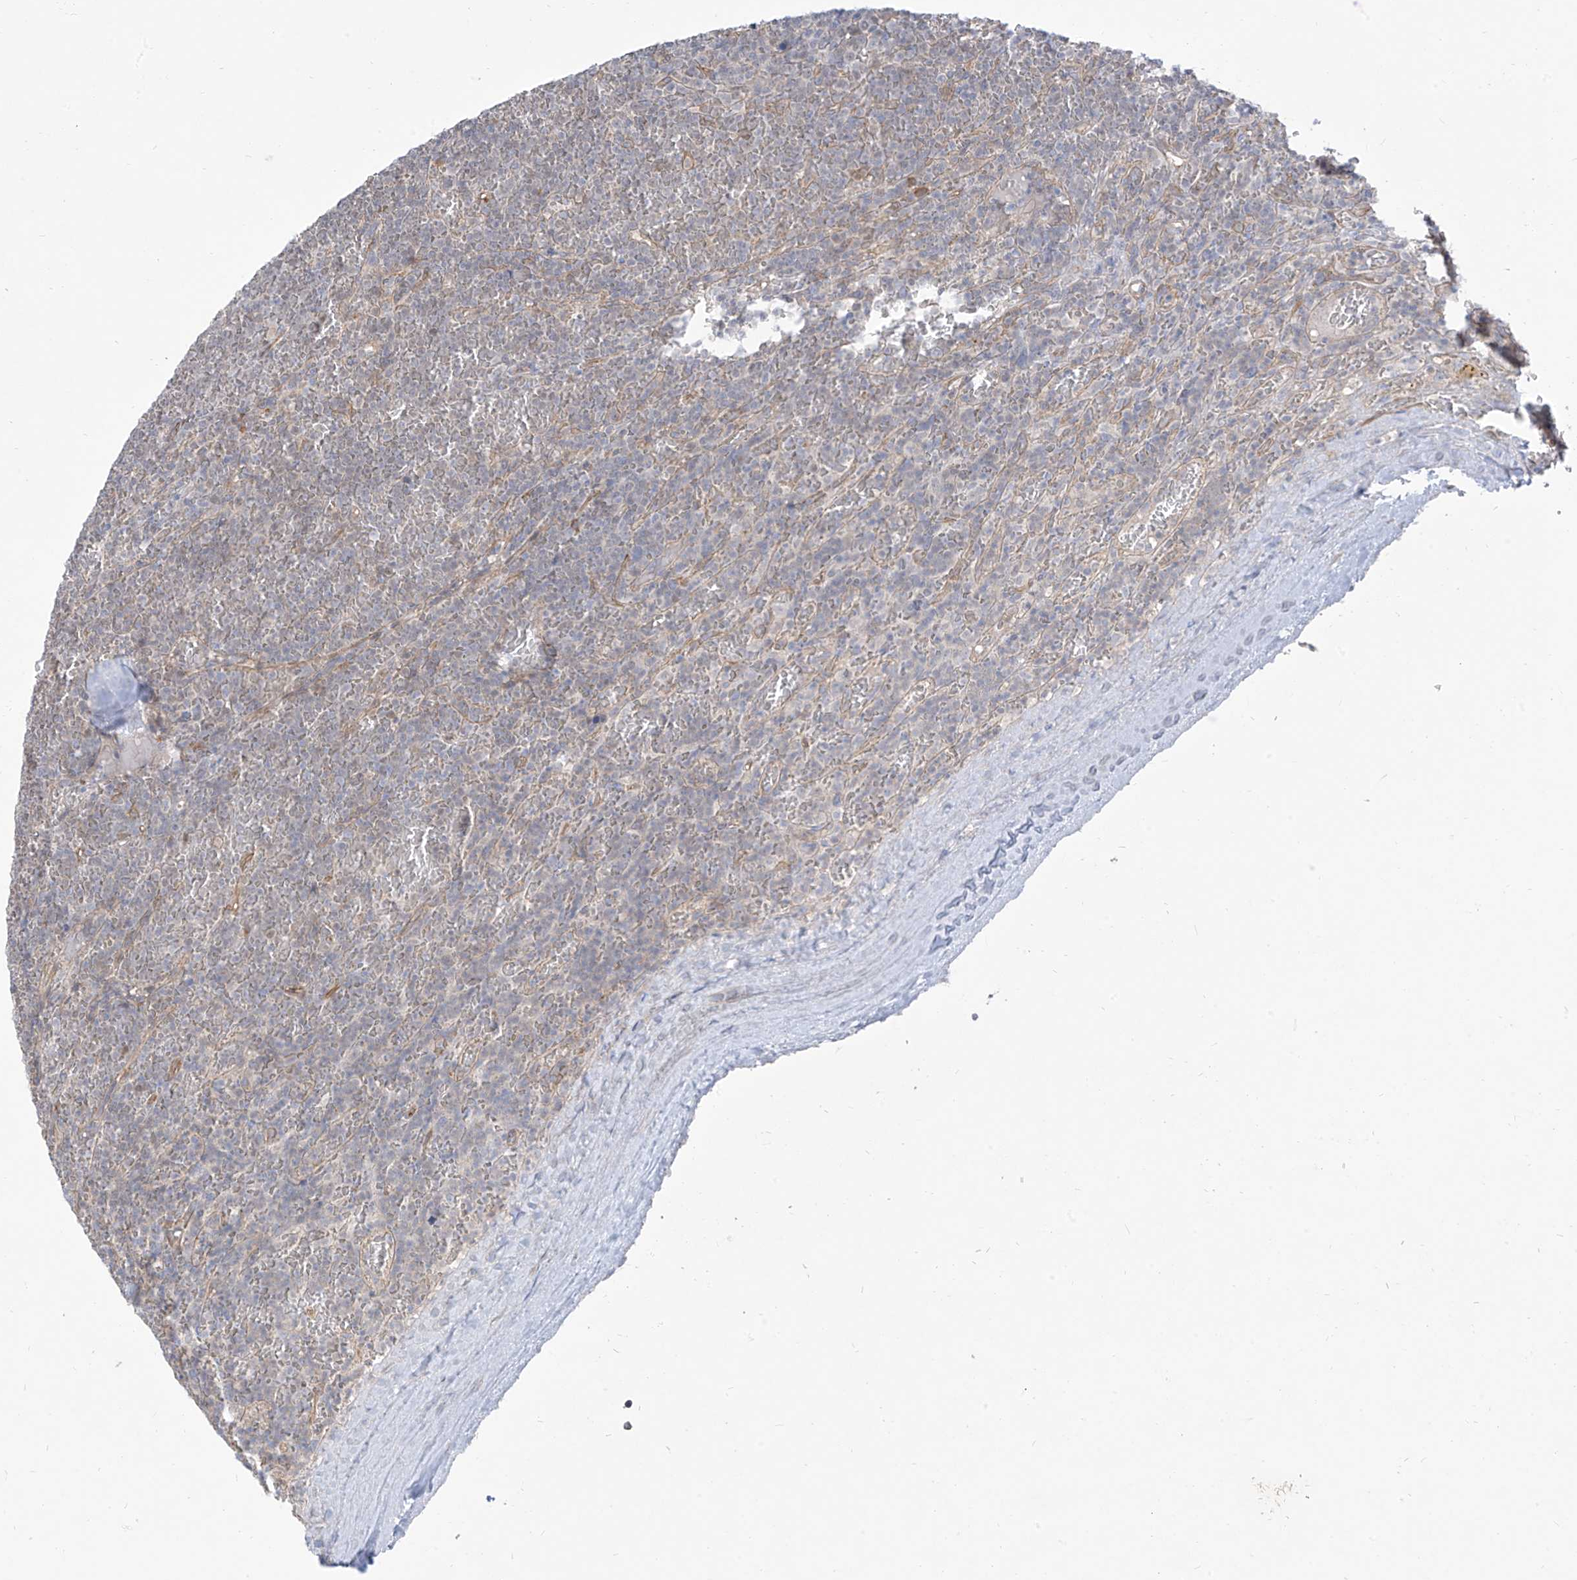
{"staining": {"intensity": "negative", "quantity": "none", "location": "none"}, "tissue": "lymphoma", "cell_type": "Tumor cells", "image_type": "cancer", "snomed": [{"axis": "morphology", "description": "Malignant lymphoma, non-Hodgkin's type, Low grade"}, {"axis": "topography", "description": "Spleen"}], "caption": "Immunohistochemical staining of human low-grade malignant lymphoma, non-Hodgkin's type reveals no significant positivity in tumor cells.", "gene": "EPHX4", "patient": {"sex": "female", "age": 19}}